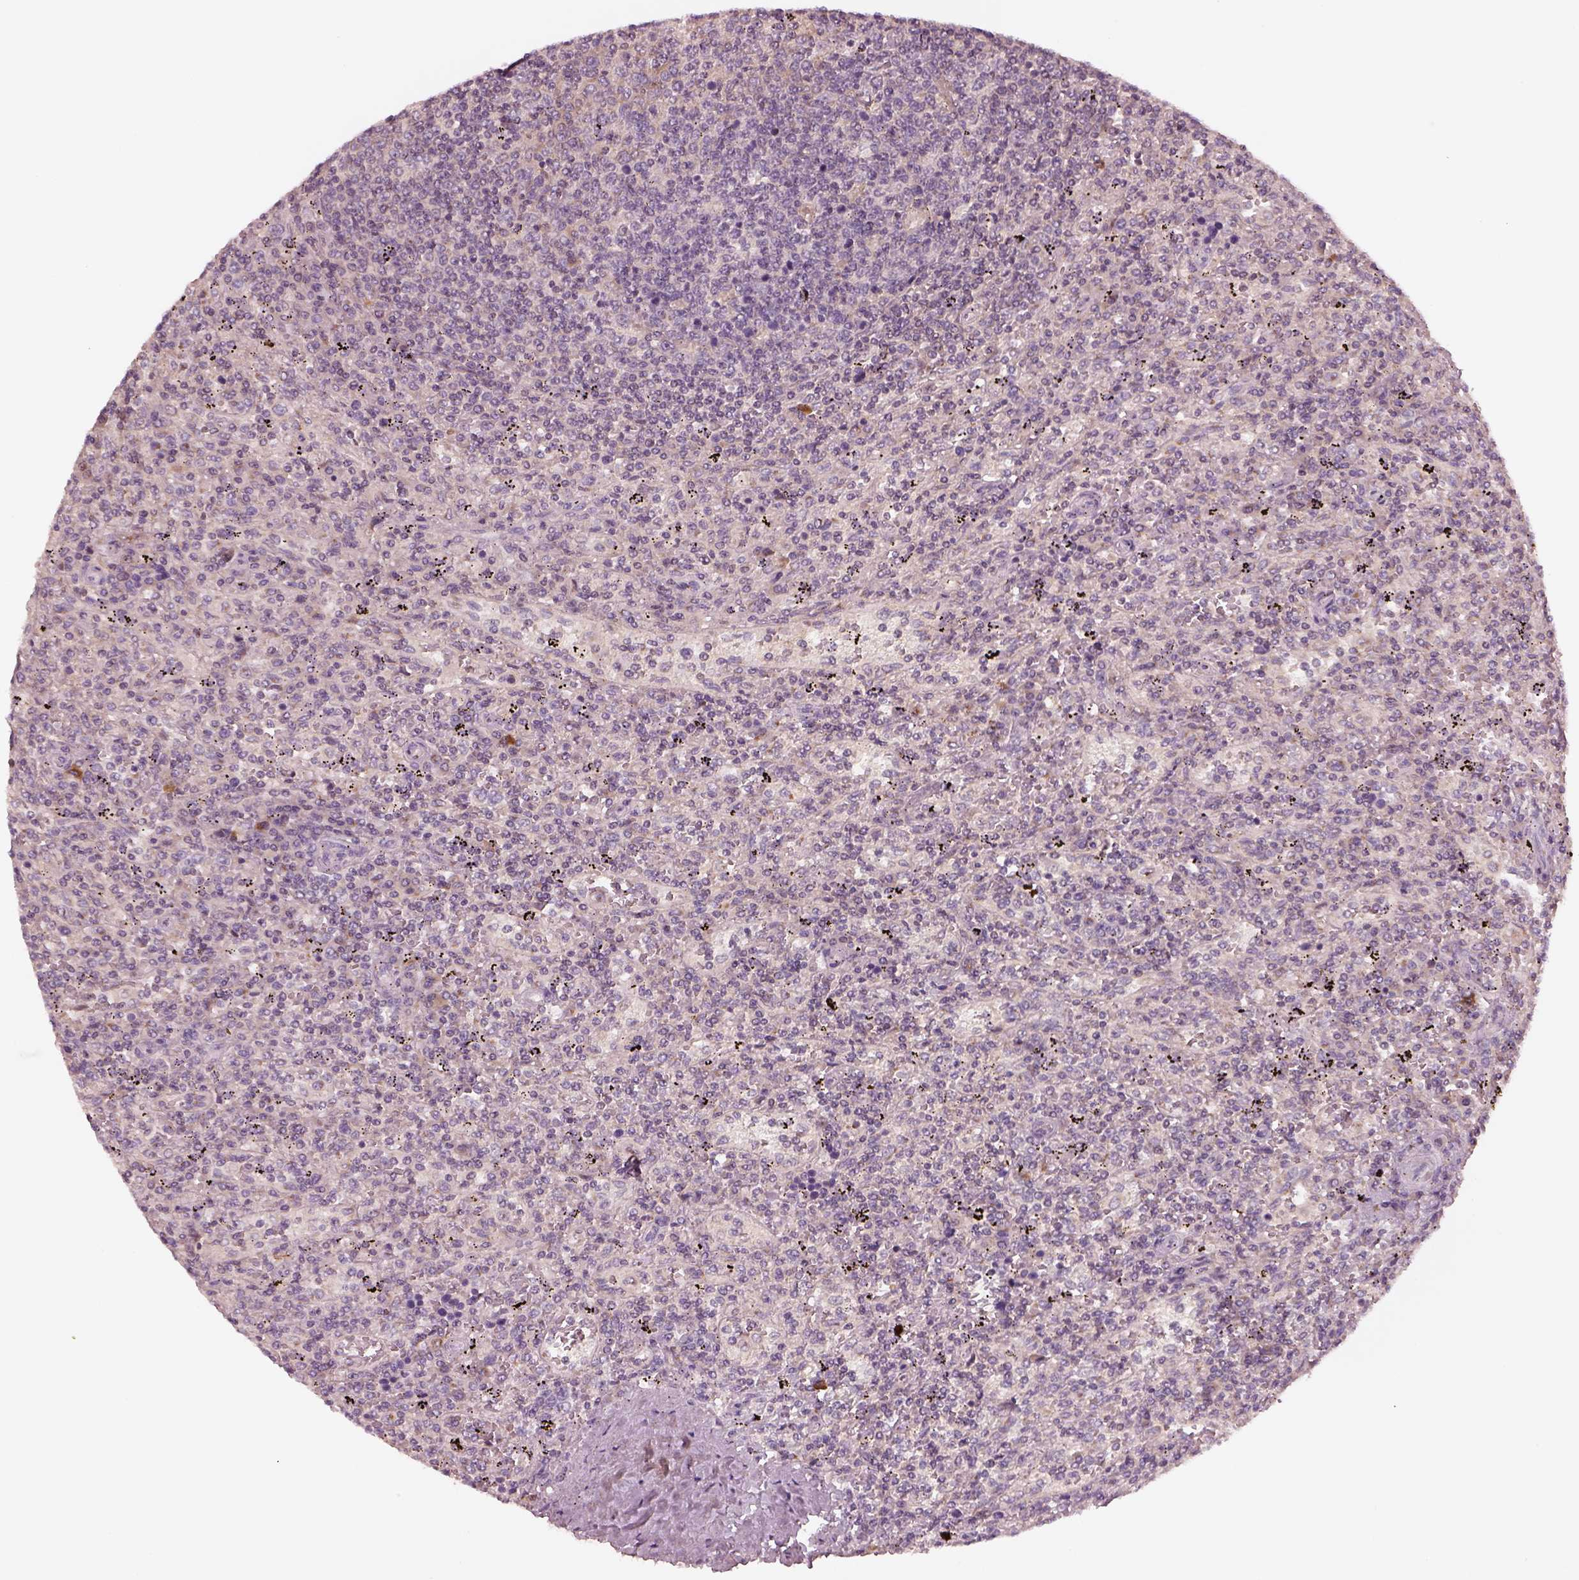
{"staining": {"intensity": "negative", "quantity": "none", "location": "none"}, "tissue": "lymphoma", "cell_type": "Tumor cells", "image_type": "cancer", "snomed": [{"axis": "morphology", "description": "Malignant lymphoma, non-Hodgkin's type, Low grade"}, {"axis": "topography", "description": "Spleen"}], "caption": "Protein analysis of lymphoma displays no significant expression in tumor cells.", "gene": "SDCBP2", "patient": {"sex": "male", "age": 62}}